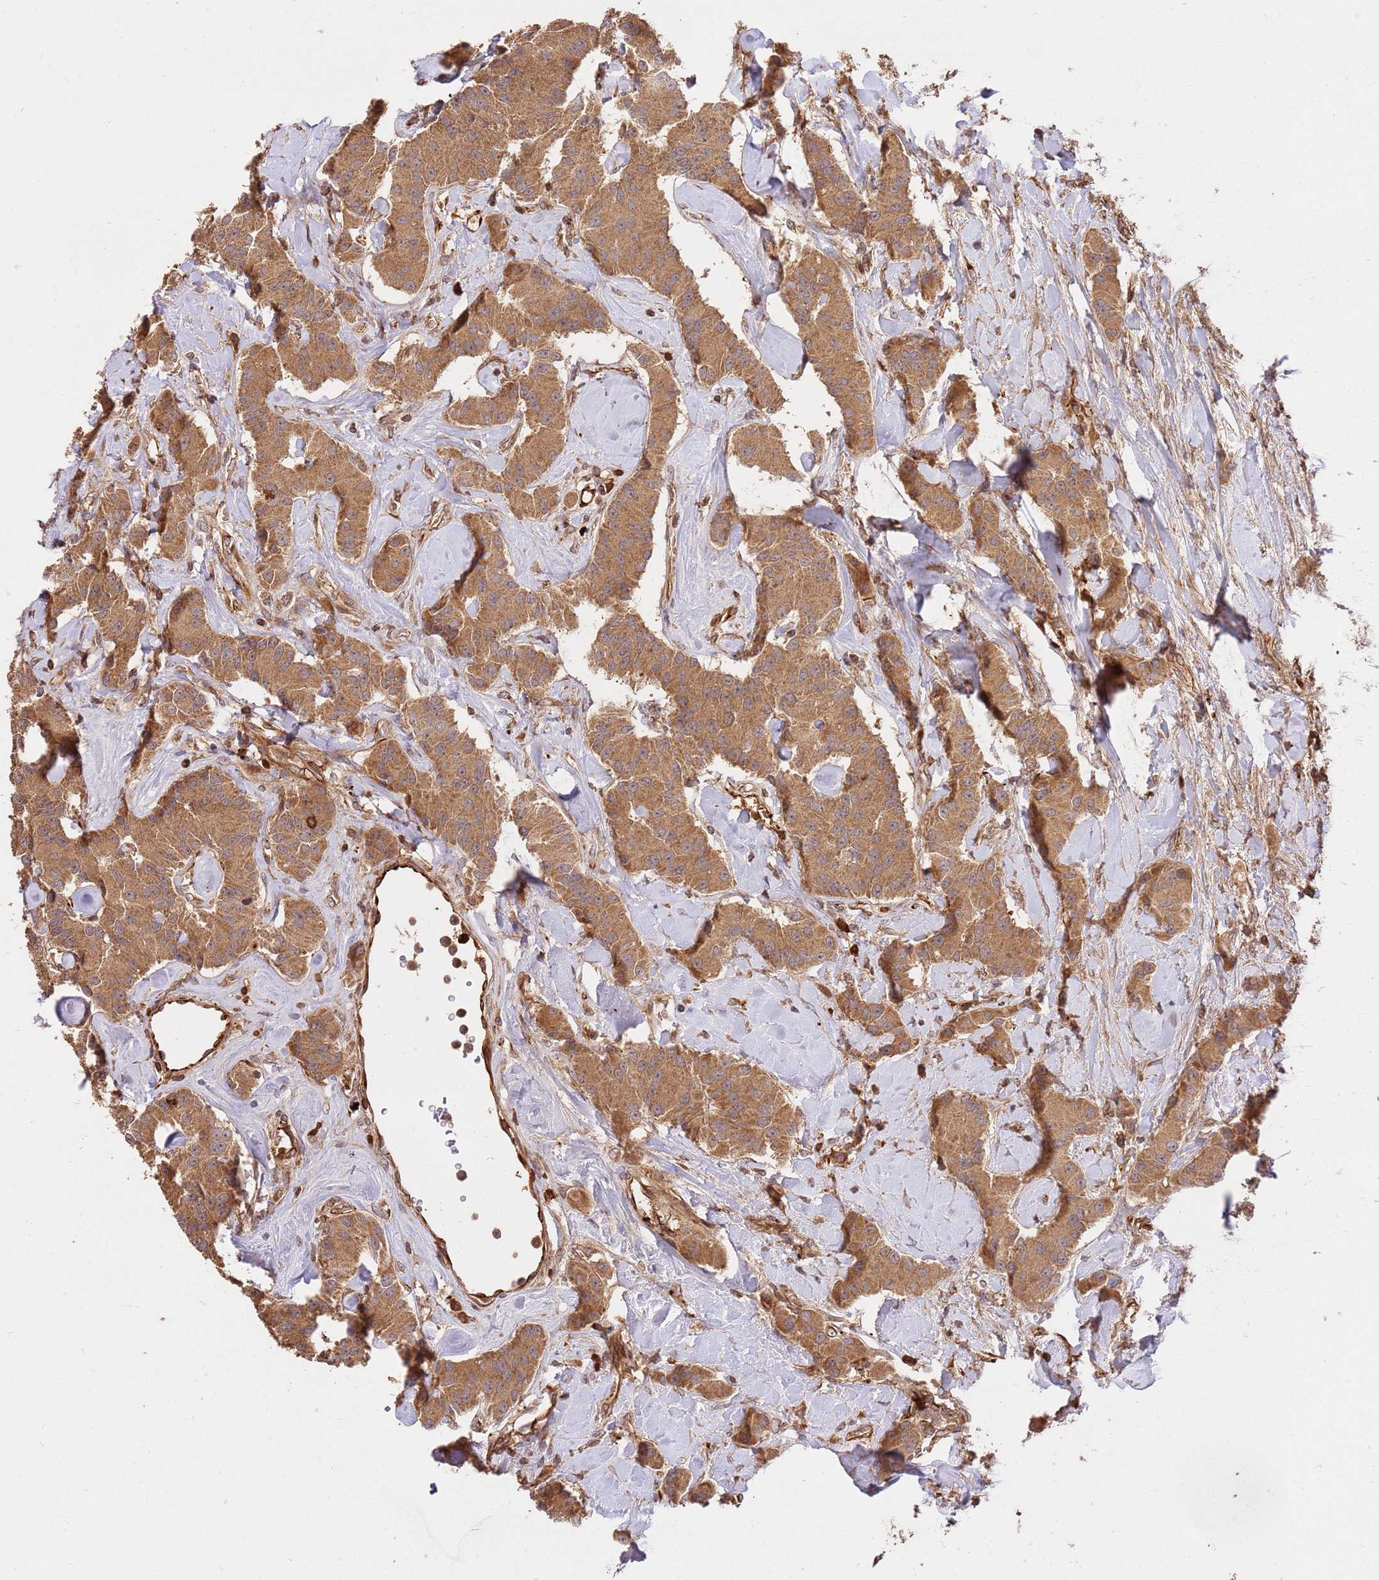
{"staining": {"intensity": "moderate", "quantity": ">75%", "location": "cytoplasmic/membranous"}, "tissue": "carcinoid", "cell_type": "Tumor cells", "image_type": "cancer", "snomed": [{"axis": "morphology", "description": "Carcinoid, malignant, NOS"}, {"axis": "topography", "description": "Pancreas"}], "caption": "The immunohistochemical stain highlights moderate cytoplasmic/membranous staining in tumor cells of carcinoid (malignant) tissue. The protein of interest is shown in brown color, while the nuclei are stained blue.", "gene": "KATNAL2", "patient": {"sex": "male", "age": 41}}